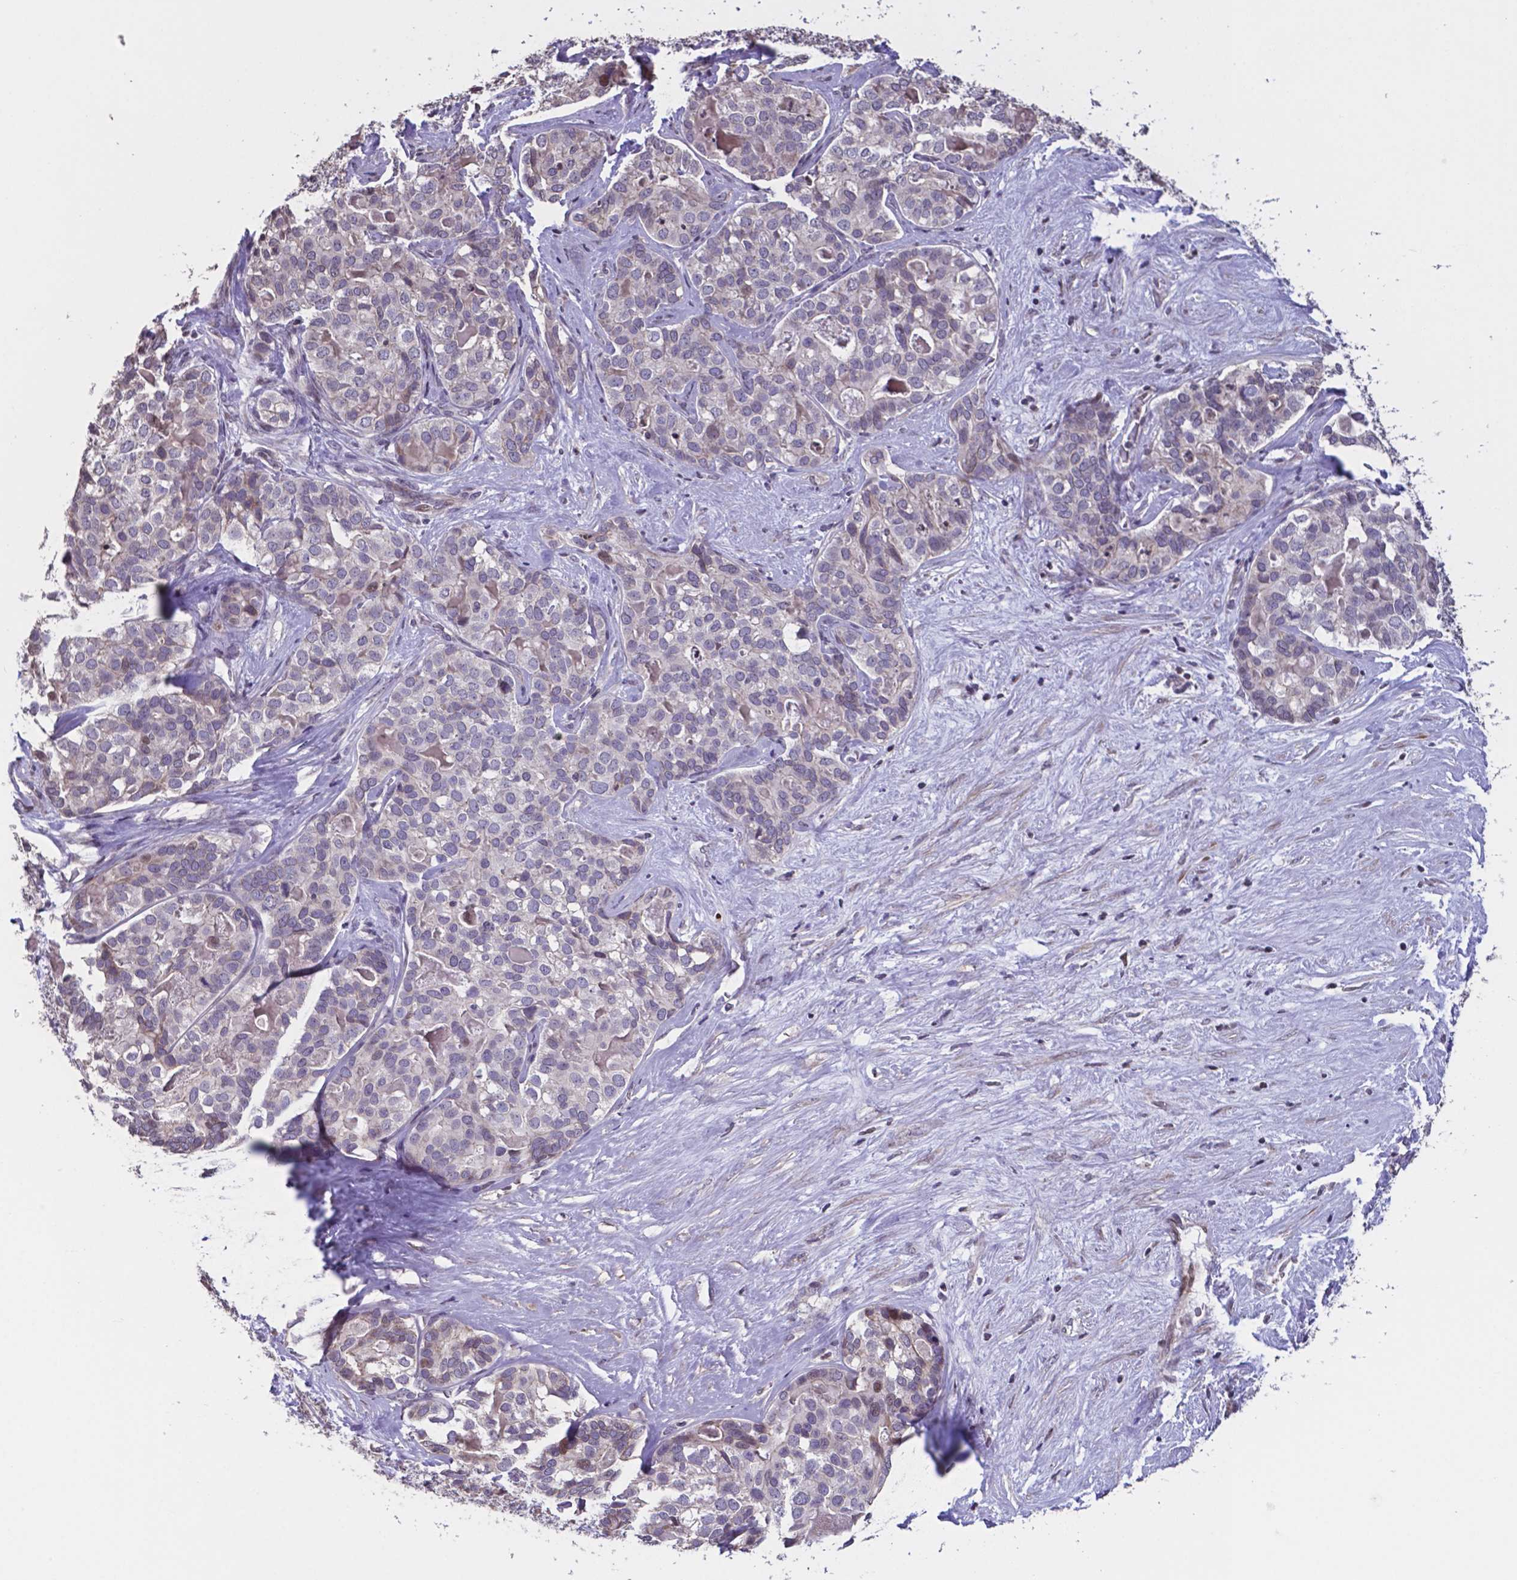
{"staining": {"intensity": "negative", "quantity": "none", "location": "none"}, "tissue": "liver cancer", "cell_type": "Tumor cells", "image_type": "cancer", "snomed": [{"axis": "morphology", "description": "Cholangiocarcinoma"}, {"axis": "topography", "description": "Liver"}], "caption": "Immunohistochemical staining of cholangiocarcinoma (liver) demonstrates no significant expression in tumor cells.", "gene": "MLC1", "patient": {"sex": "male", "age": 56}}